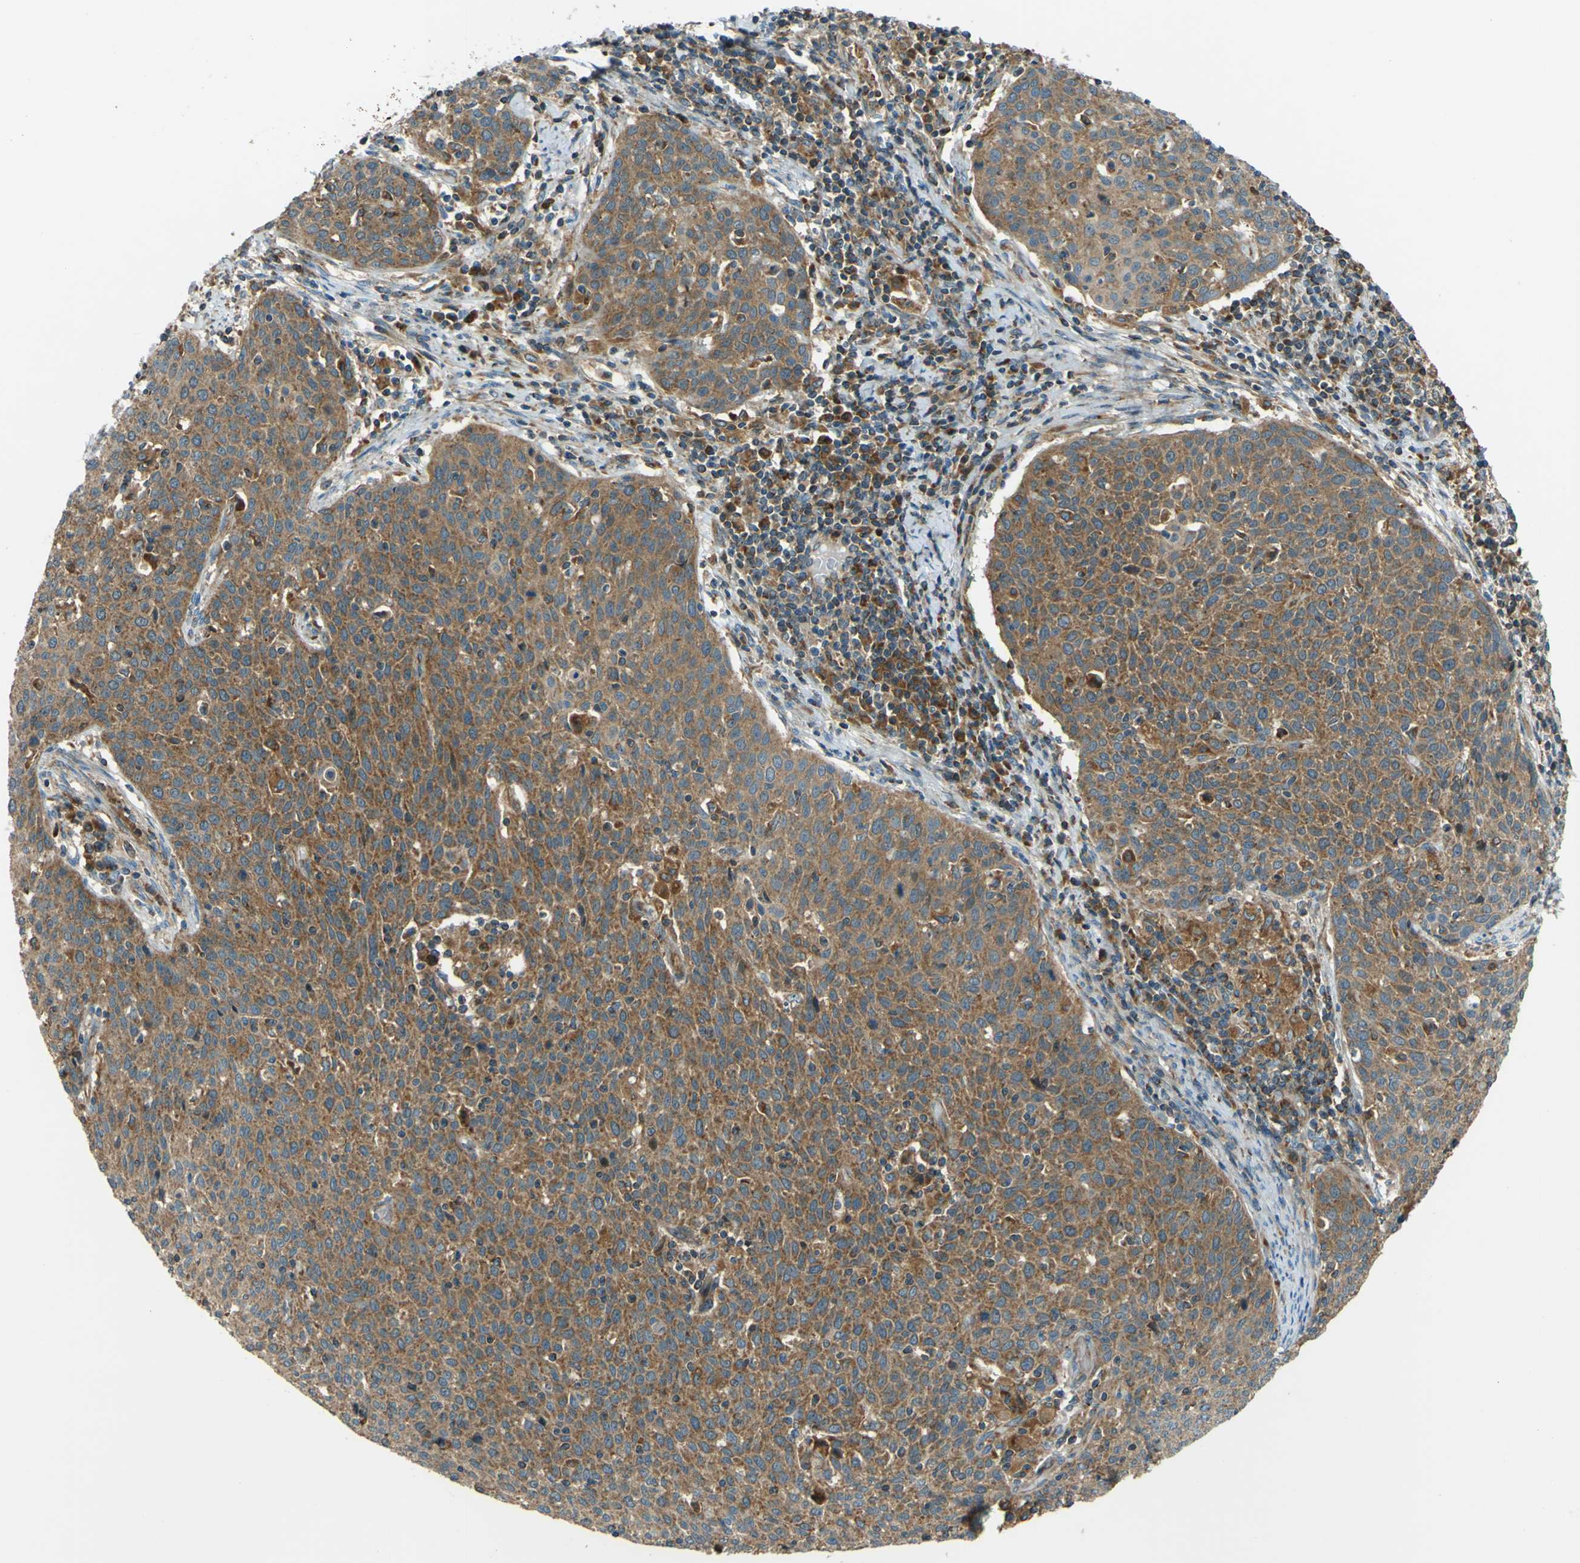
{"staining": {"intensity": "strong", "quantity": ">75%", "location": "cytoplasmic/membranous"}, "tissue": "cervical cancer", "cell_type": "Tumor cells", "image_type": "cancer", "snomed": [{"axis": "morphology", "description": "Squamous cell carcinoma, NOS"}, {"axis": "topography", "description": "Cervix"}], "caption": "A brown stain labels strong cytoplasmic/membranous positivity of a protein in squamous cell carcinoma (cervical) tumor cells.", "gene": "DNAJC5", "patient": {"sex": "female", "age": 38}}